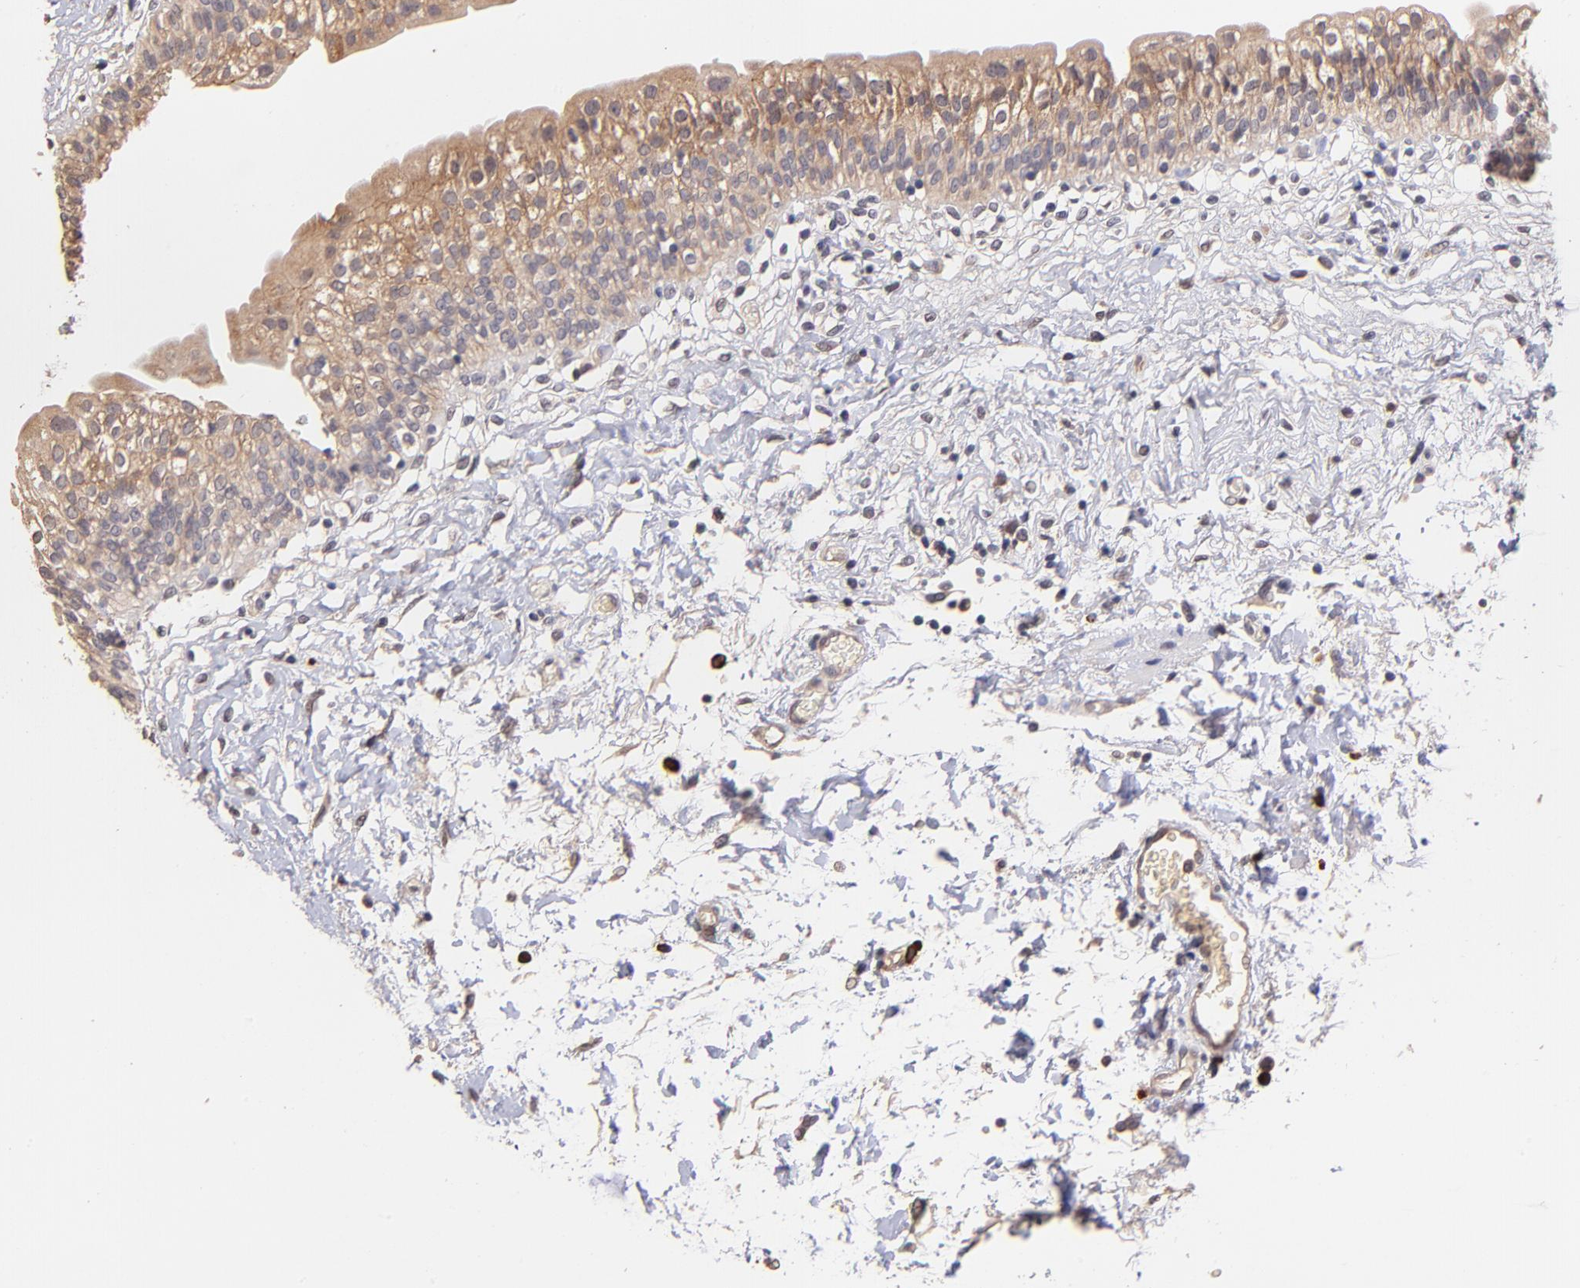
{"staining": {"intensity": "weak", "quantity": ">75%", "location": "cytoplasmic/membranous"}, "tissue": "urinary bladder", "cell_type": "Urothelial cells", "image_type": "normal", "snomed": [{"axis": "morphology", "description": "Normal tissue, NOS"}, {"axis": "topography", "description": "Urinary bladder"}], "caption": "IHC (DAB) staining of unremarkable urinary bladder demonstrates weak cytoplasmic/membranous protein staining in about >75% of urothelial cells.", "gene": "RNASEL", "patient": {"sex": "female", "age": 80}}